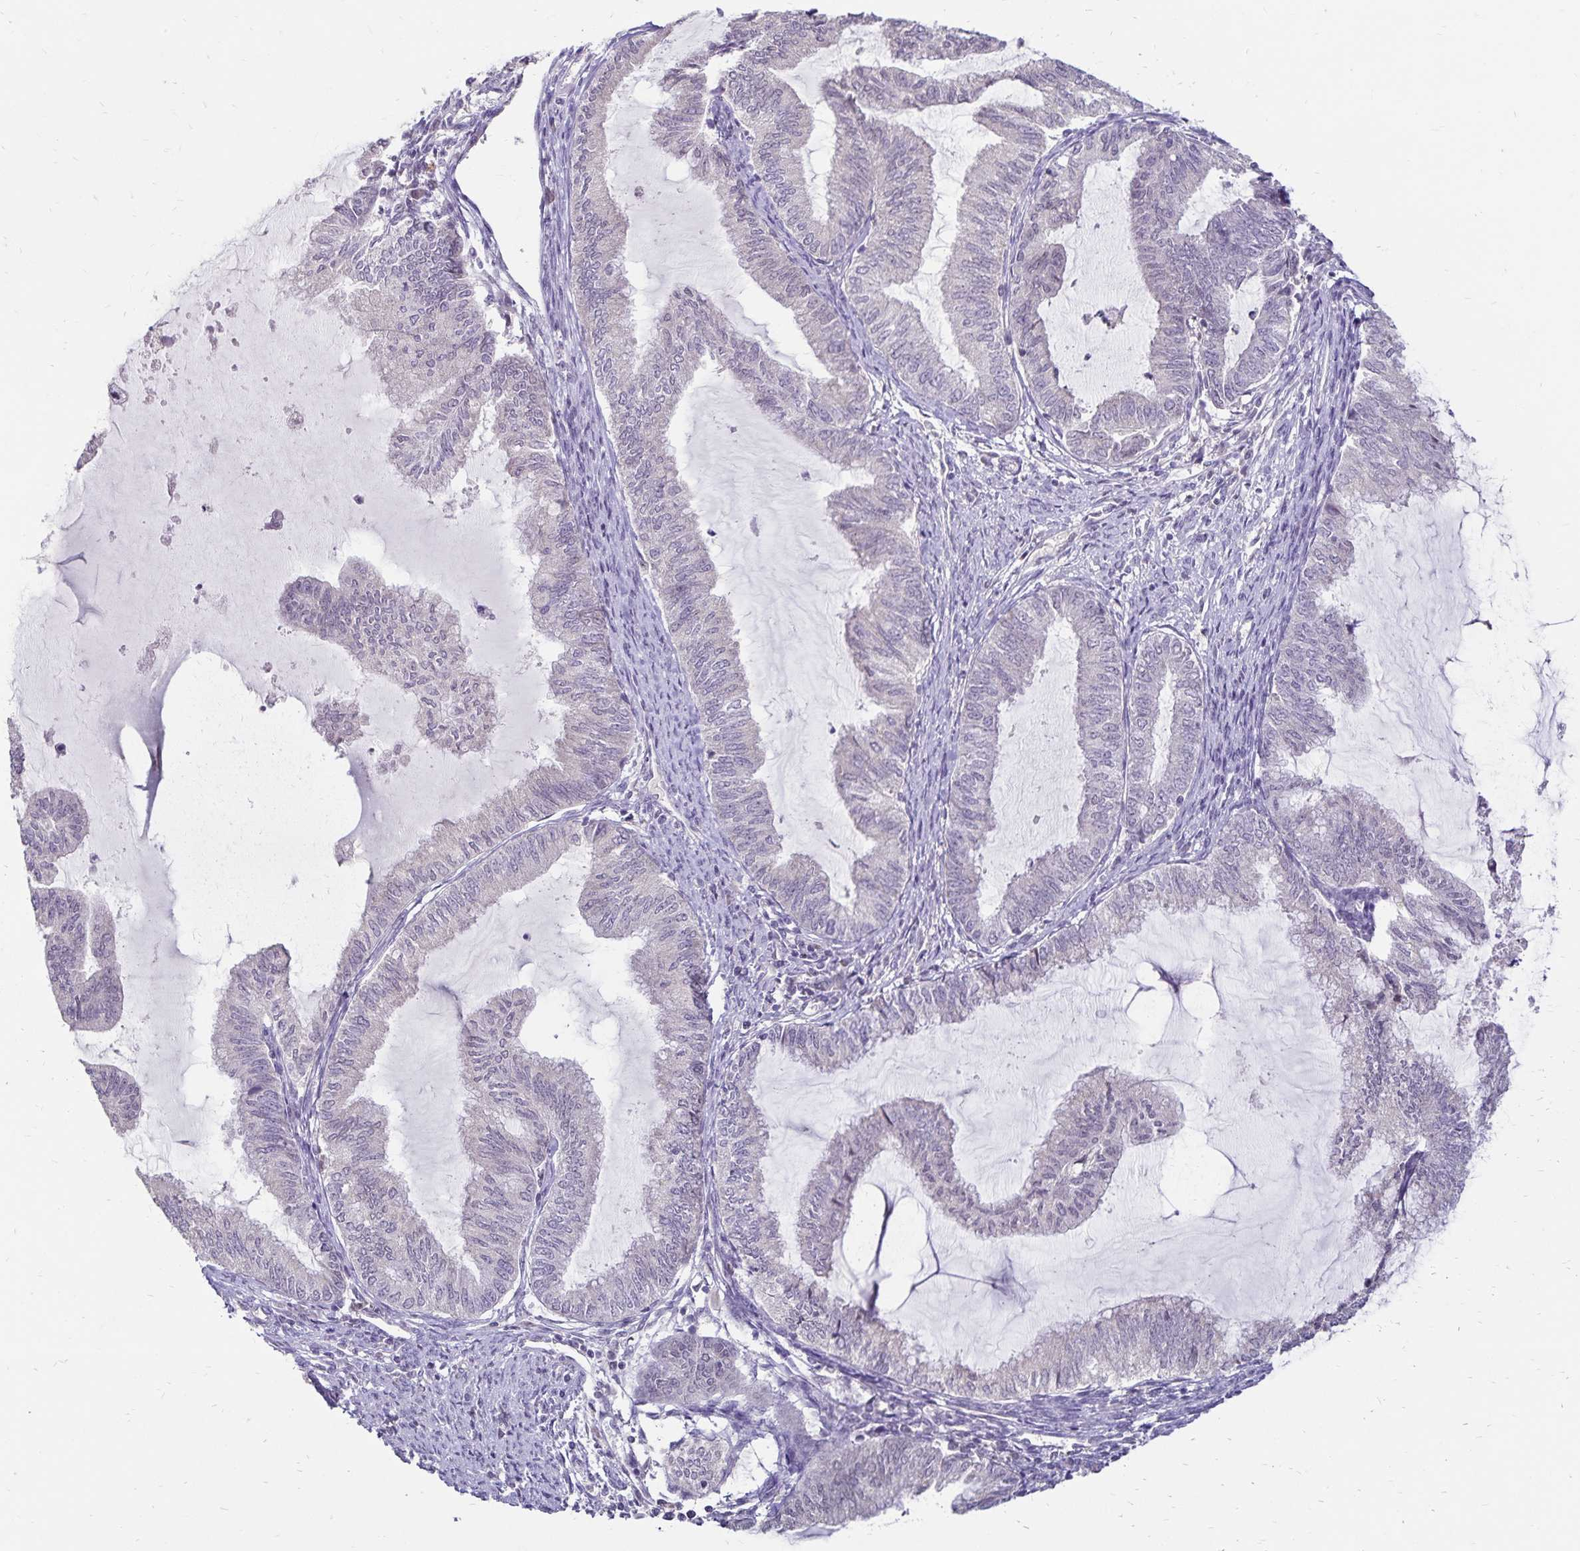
{"staining": {"intensity": "negative", "quantity": "none", "location": "none"}, "tissue": "endometrial cancer", "cell_type": "Tumor cells", "image_type": "cancer", "snomed": [{"axis": "morphology", "description": "Adenocarcinoma, NOS"}, {"axis": "topography", "description": "Endometrium"}], "caption": "DAB immunohistochemical staining of human adenocarcinoma (endometrial) exhibits no significant staining in tumor cells.", "gene": "POLB", "patient": {"sex": "female", "age": 79}}